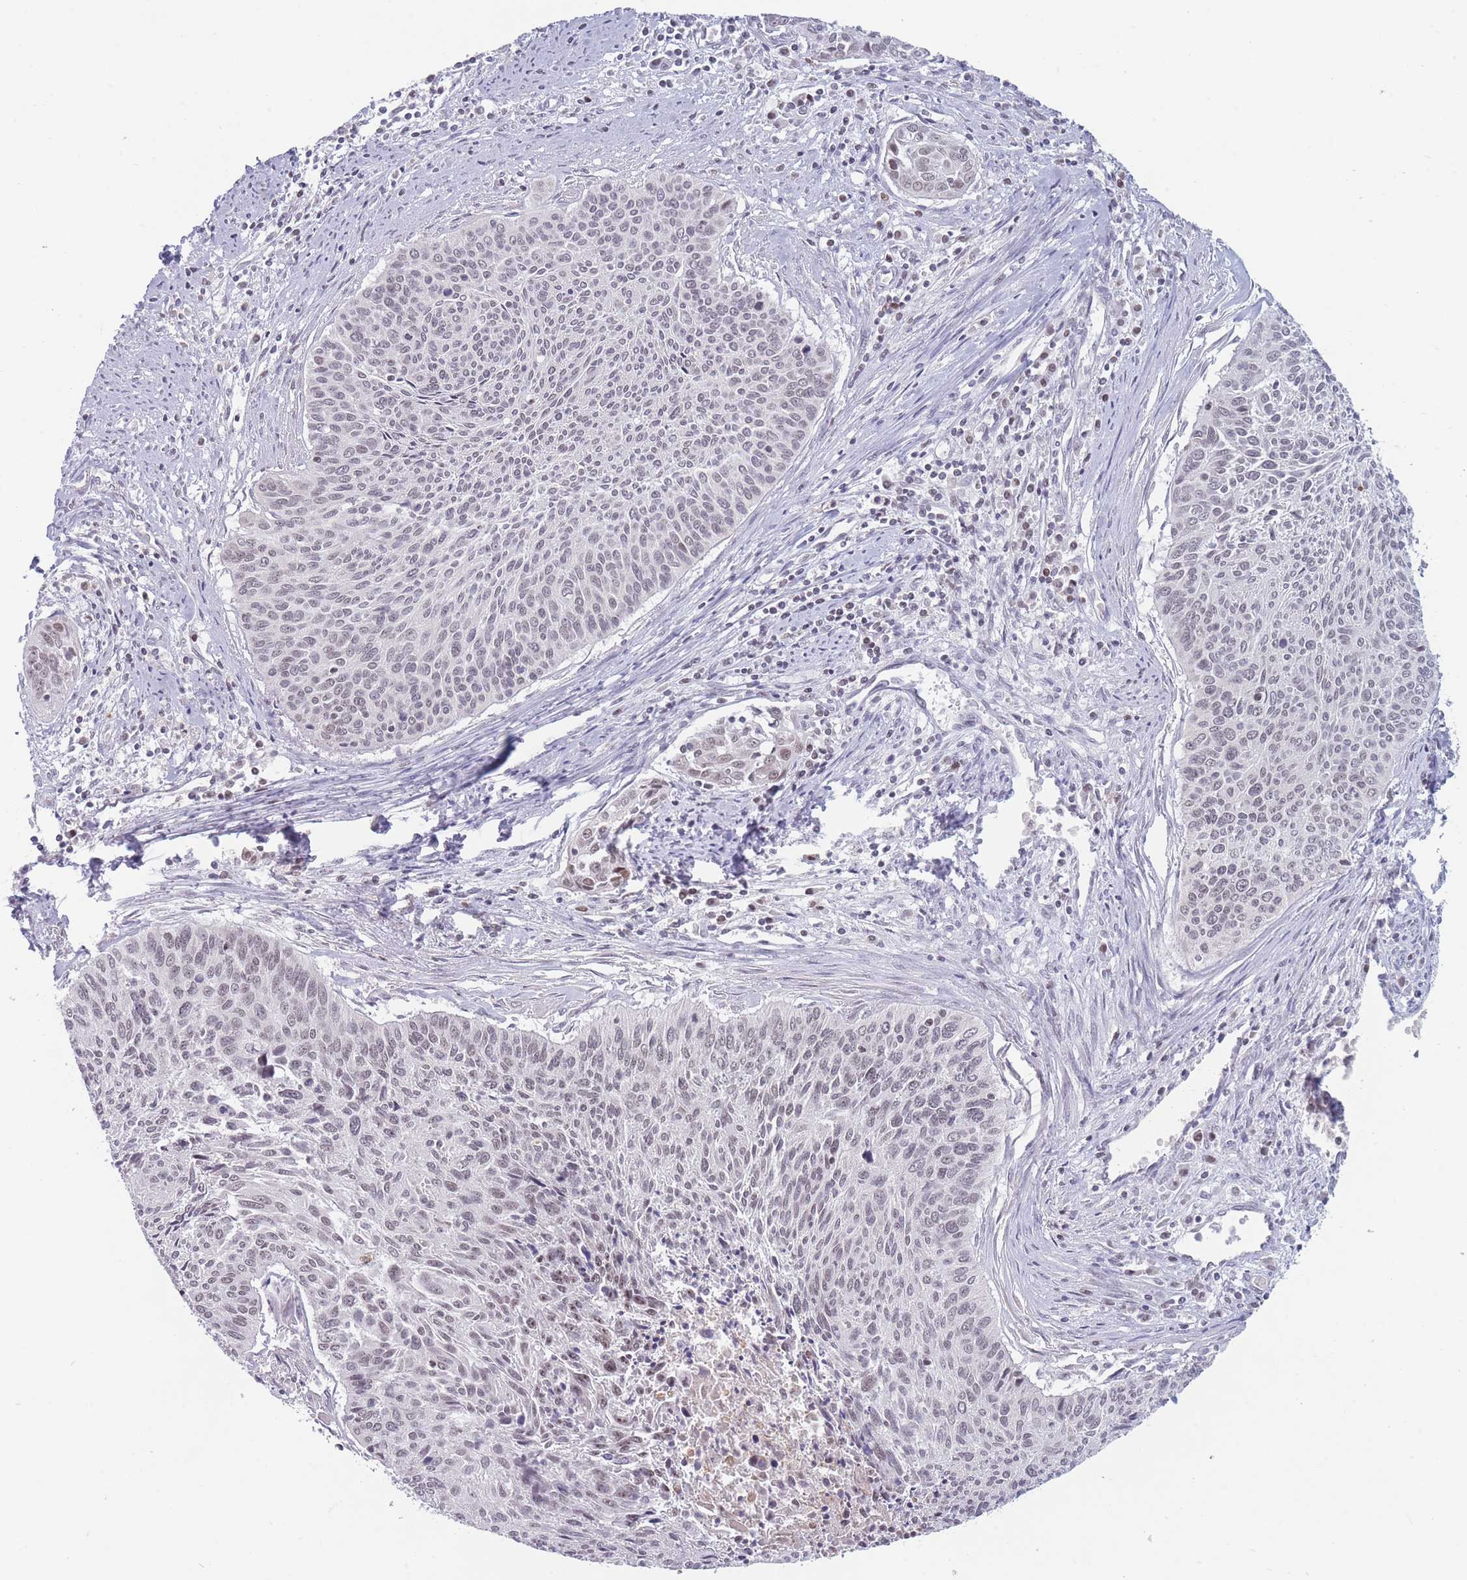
{"staining": {"intensity": "weak", "quantity": "<25%", "location": "nuclear"}, "tissue": "cervical cancer", "cell_type": "Tumor cells", "image_type": "cancer", "snomed": [{"axis": "morphology", "description": "Squamous cell carcinoma, NOS"}, {"axis": "topography", "description": "Cervix"}], "caption": "IHC histopathology image of human squamous cell carcinoma (cervical) stained for a protein (brown), which reveals no expression in tumor cells.", "gene": "ARID3B", "patient": {"sex": "female", "age": 55}}